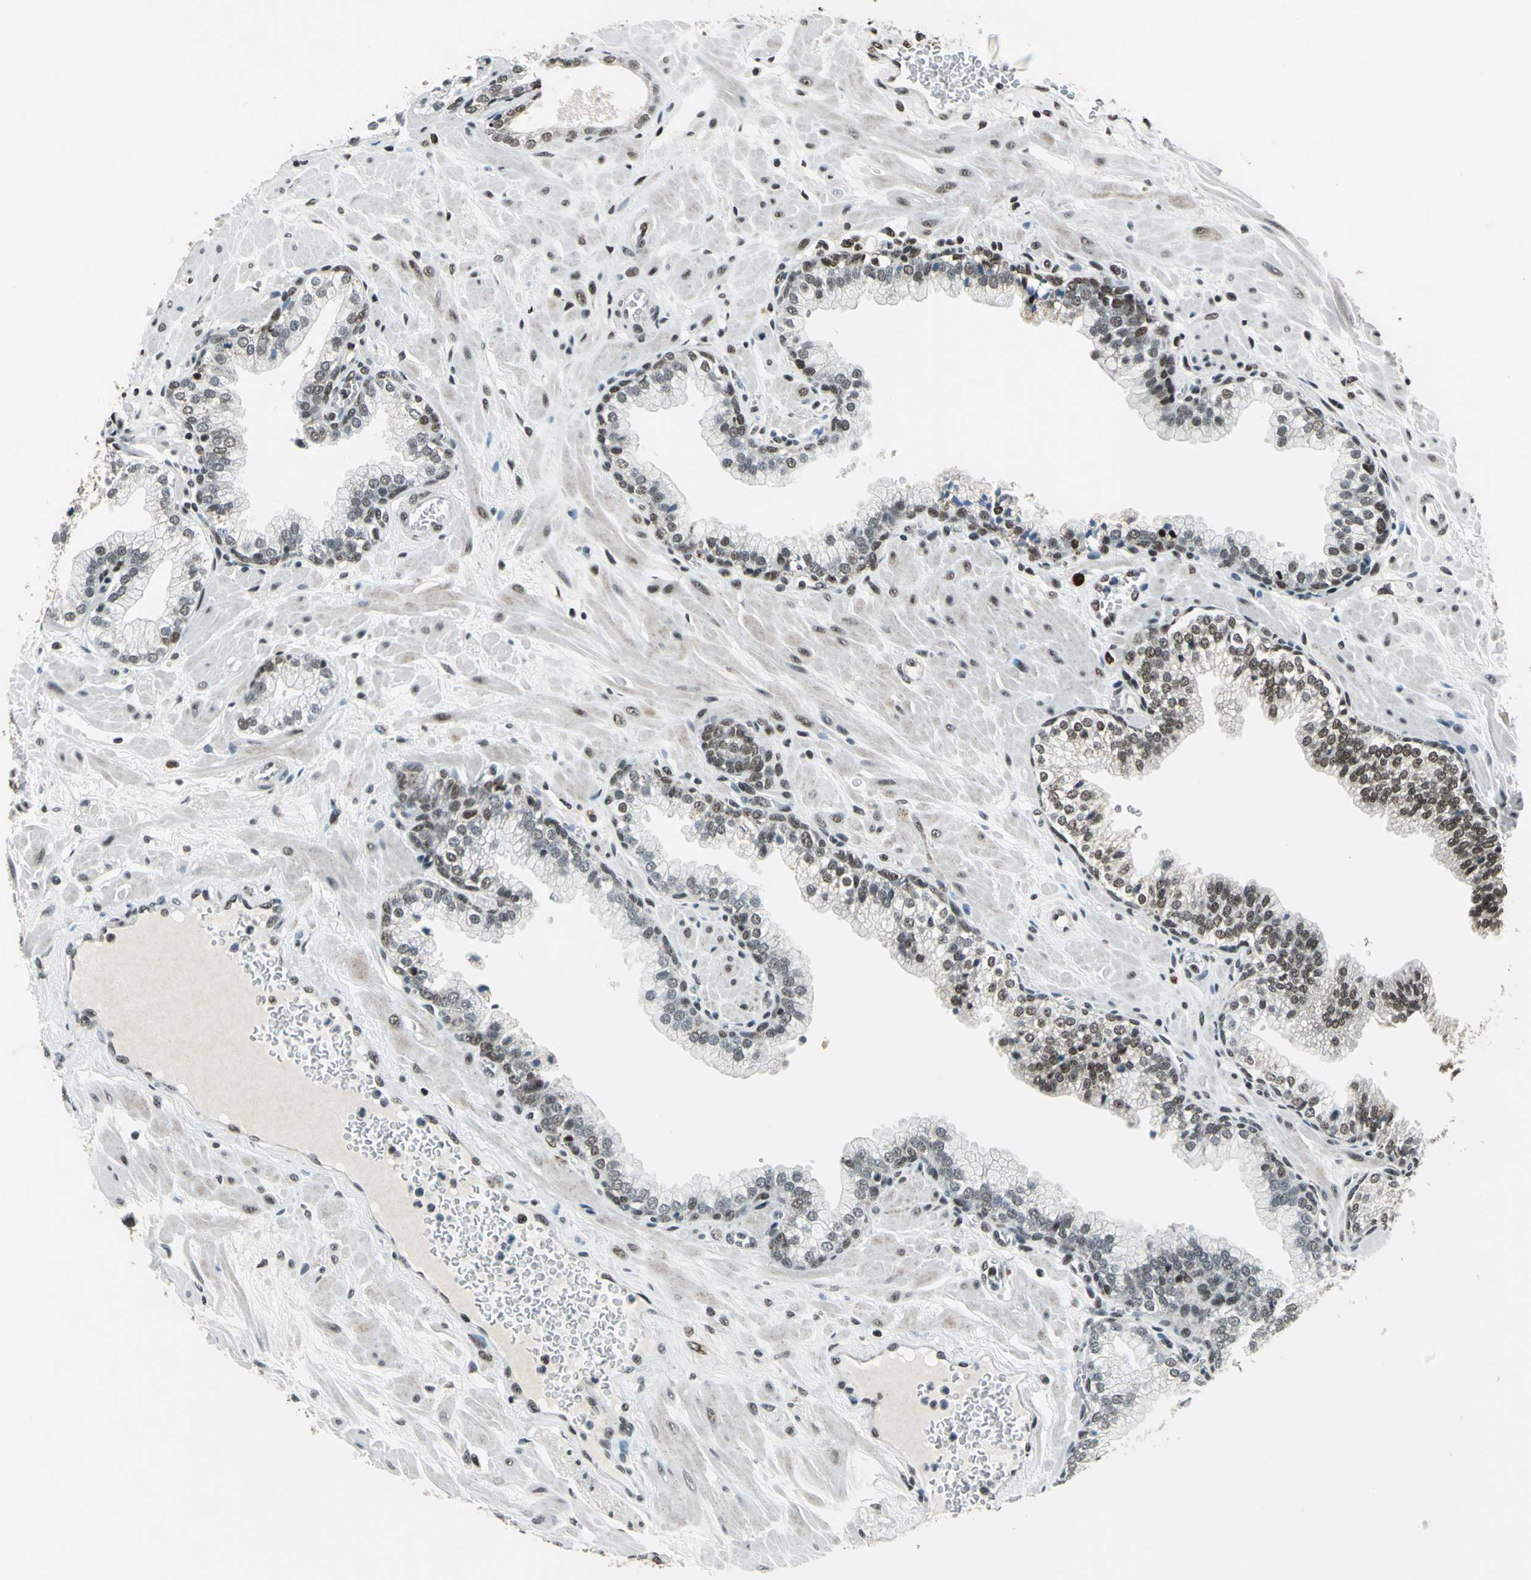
{"staining": {"intensity": "moderate", "quantity": ">75%", "location": "nuclear"}, "tissue": "prostate", "cell_type": "Glandular cells", "image_type": "normal", "snomed": [{"axis": "morphology", "description": "Normal tissue, NOS"}, {"axis": "topography", "description": "Prostate"}], "caption": "Moderate nuclear expression is appreciated in approximately >75% of glandular cells in benign prostate.", "gene": "BCLAF1", "patient": {"sex": "male", "age": 60}}